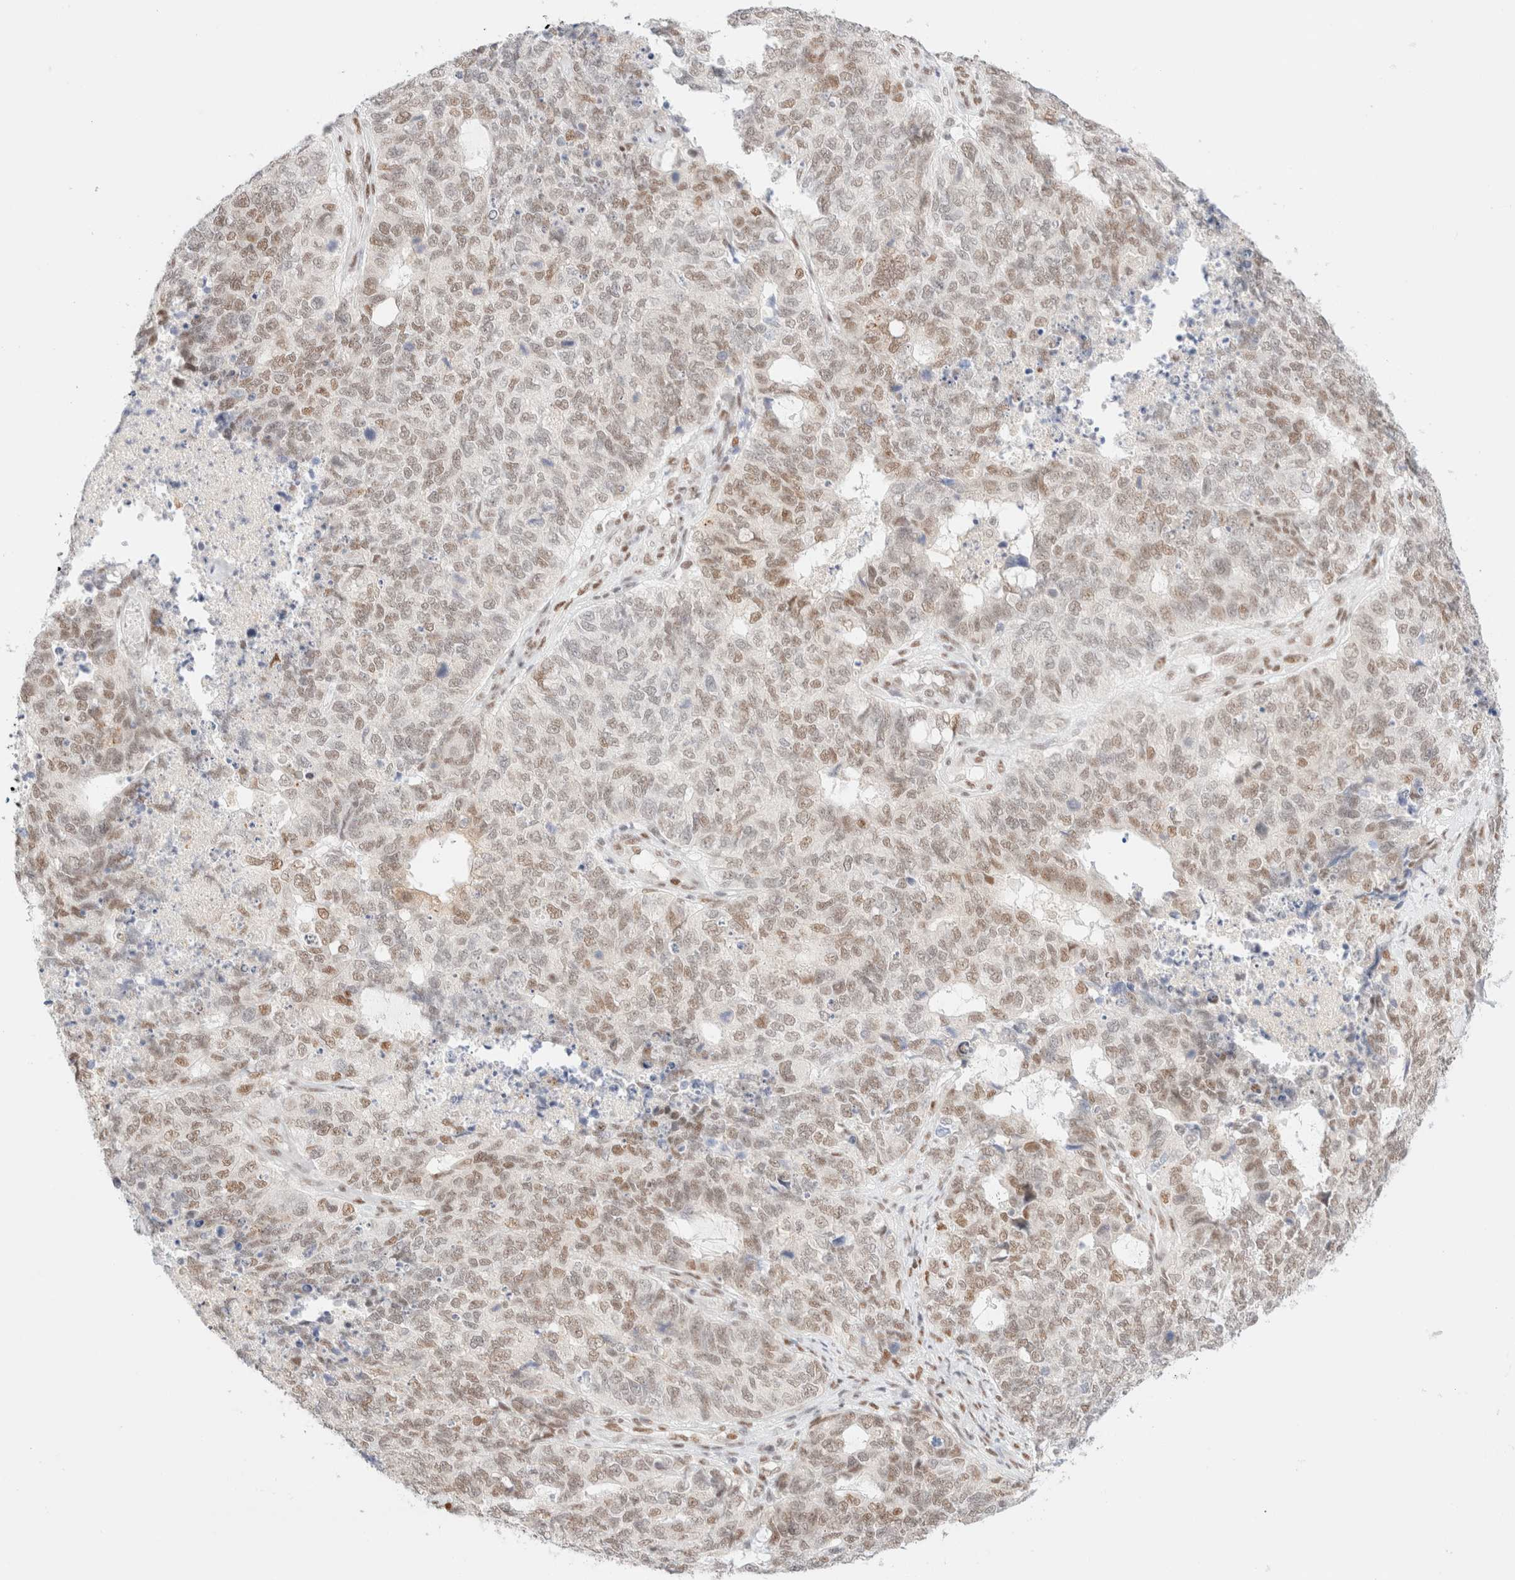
{"staining": {"intensity": "moderate", "quantity": ">75%", "location": "nuclear"}, "tissue": "cervical cancer", "cell_type": "Tumor cells", "image_type": "cancer", "snomed": [{"axis": "morphology", "description": "Squamous cell carcinoma, NOS"}, {"axis": "topography", "description": "Cervix"}], "caption": "Immunohistochemical staining of human cervical cancer exhibits medium levels of moderate nuclear staining in approximately >75% of tumor cells.", "gene": "CIC", "patient": {"sex": "female", "age": 63}}